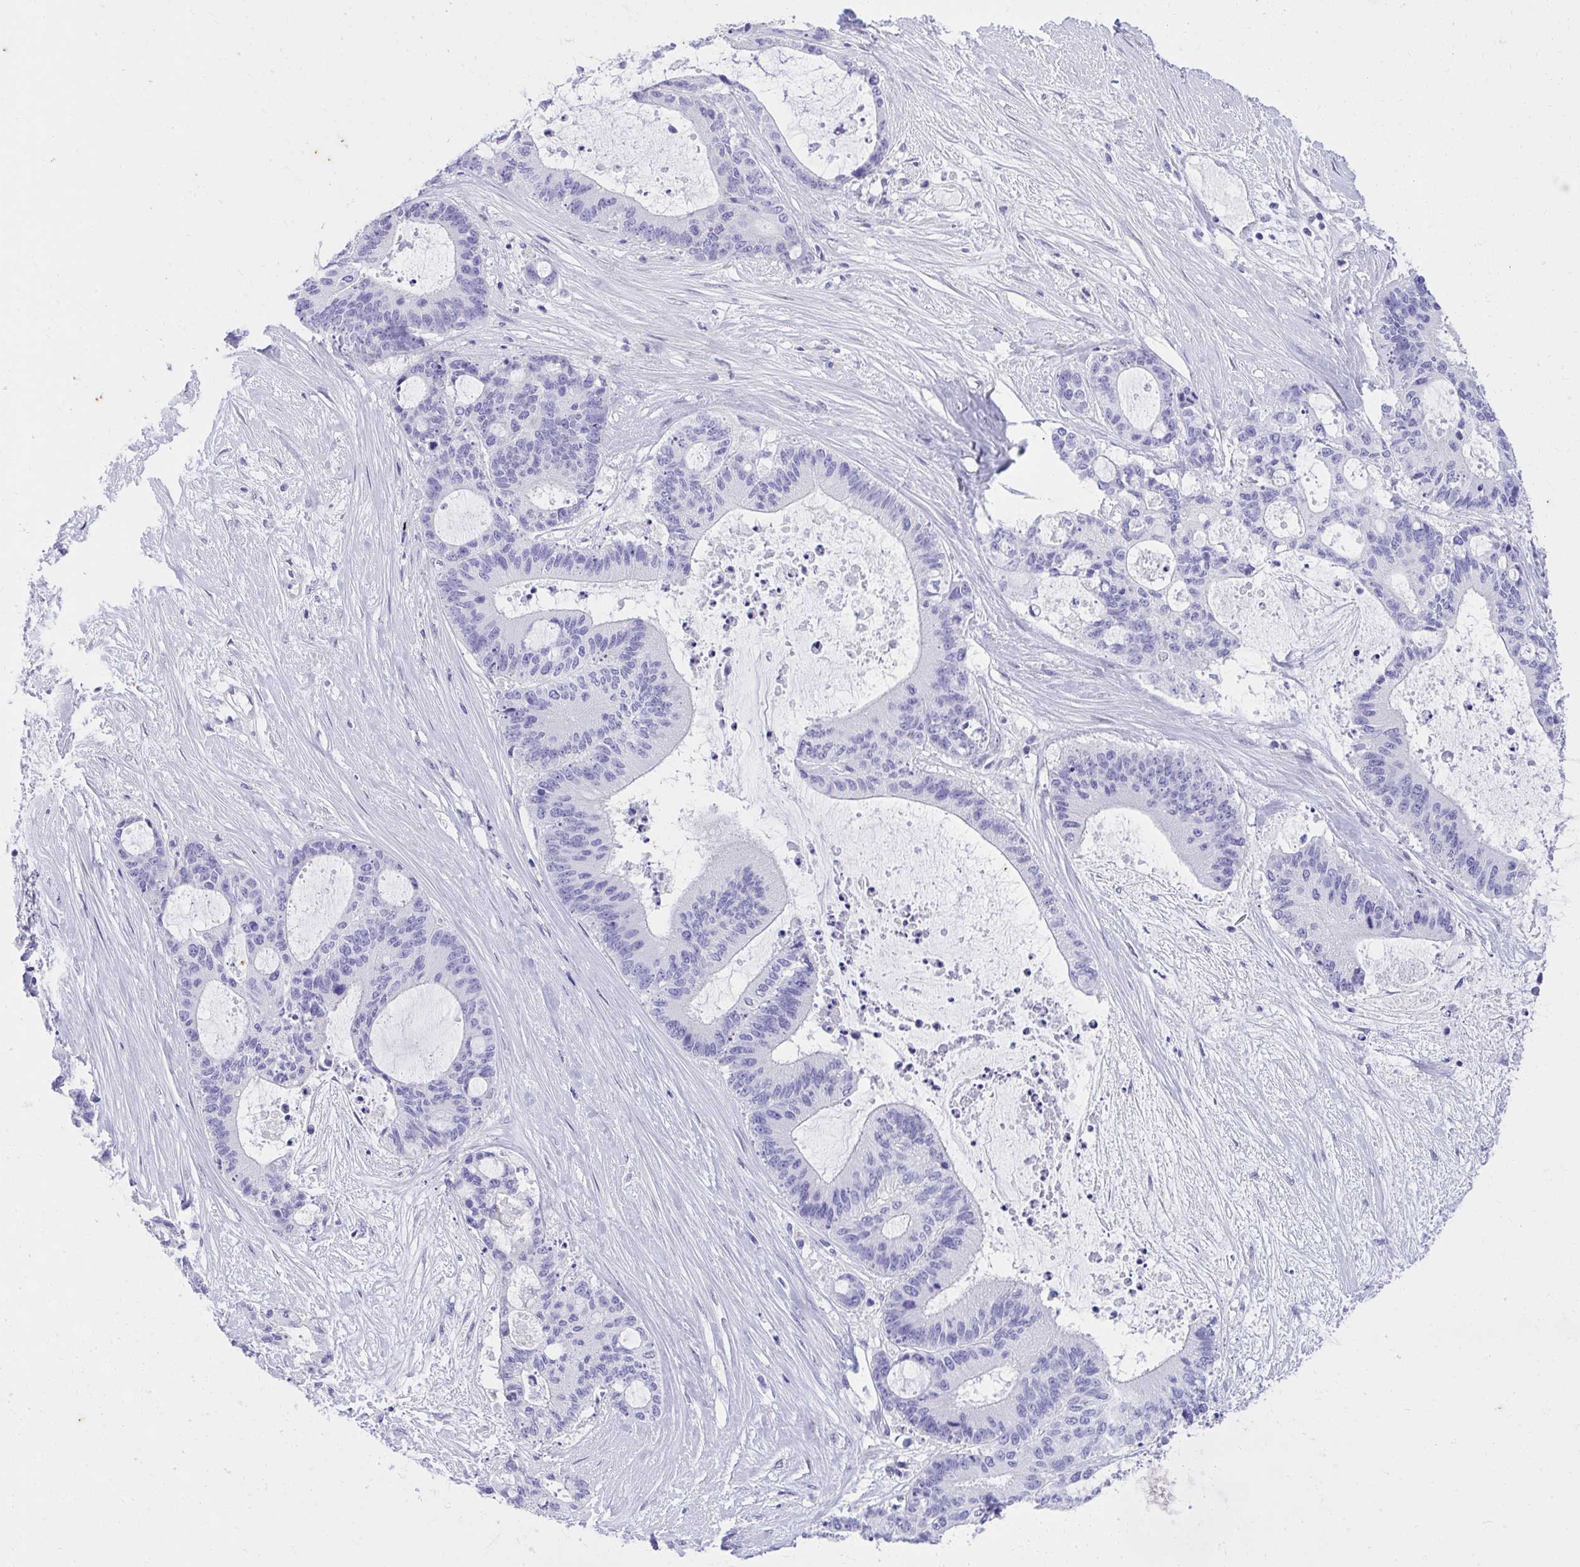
{"staining": {"intensity": "negative", "quantity": "none", "location": "none"}, "tissue": "liver cancer", "cell_type": "Tumor cells", "image_type": "cancer", "snomed": [{"axis": "morphology", "description": "Normal tissue, NOS"}, {"axis": "morphology", "description": "Cholangiocarcinoma"}, {"axis": "topography", "description": "Liver"}, {"axis": "topography", "description": "Peripheral nerve tissue"}], "caption": "This is an immunohistochemistry (IHC) image of human cholangiocarcinoma (liver). There is no expression in tumor cells.", "gene": "KLK1", "patient": {"sex": "female", "age": 73}}